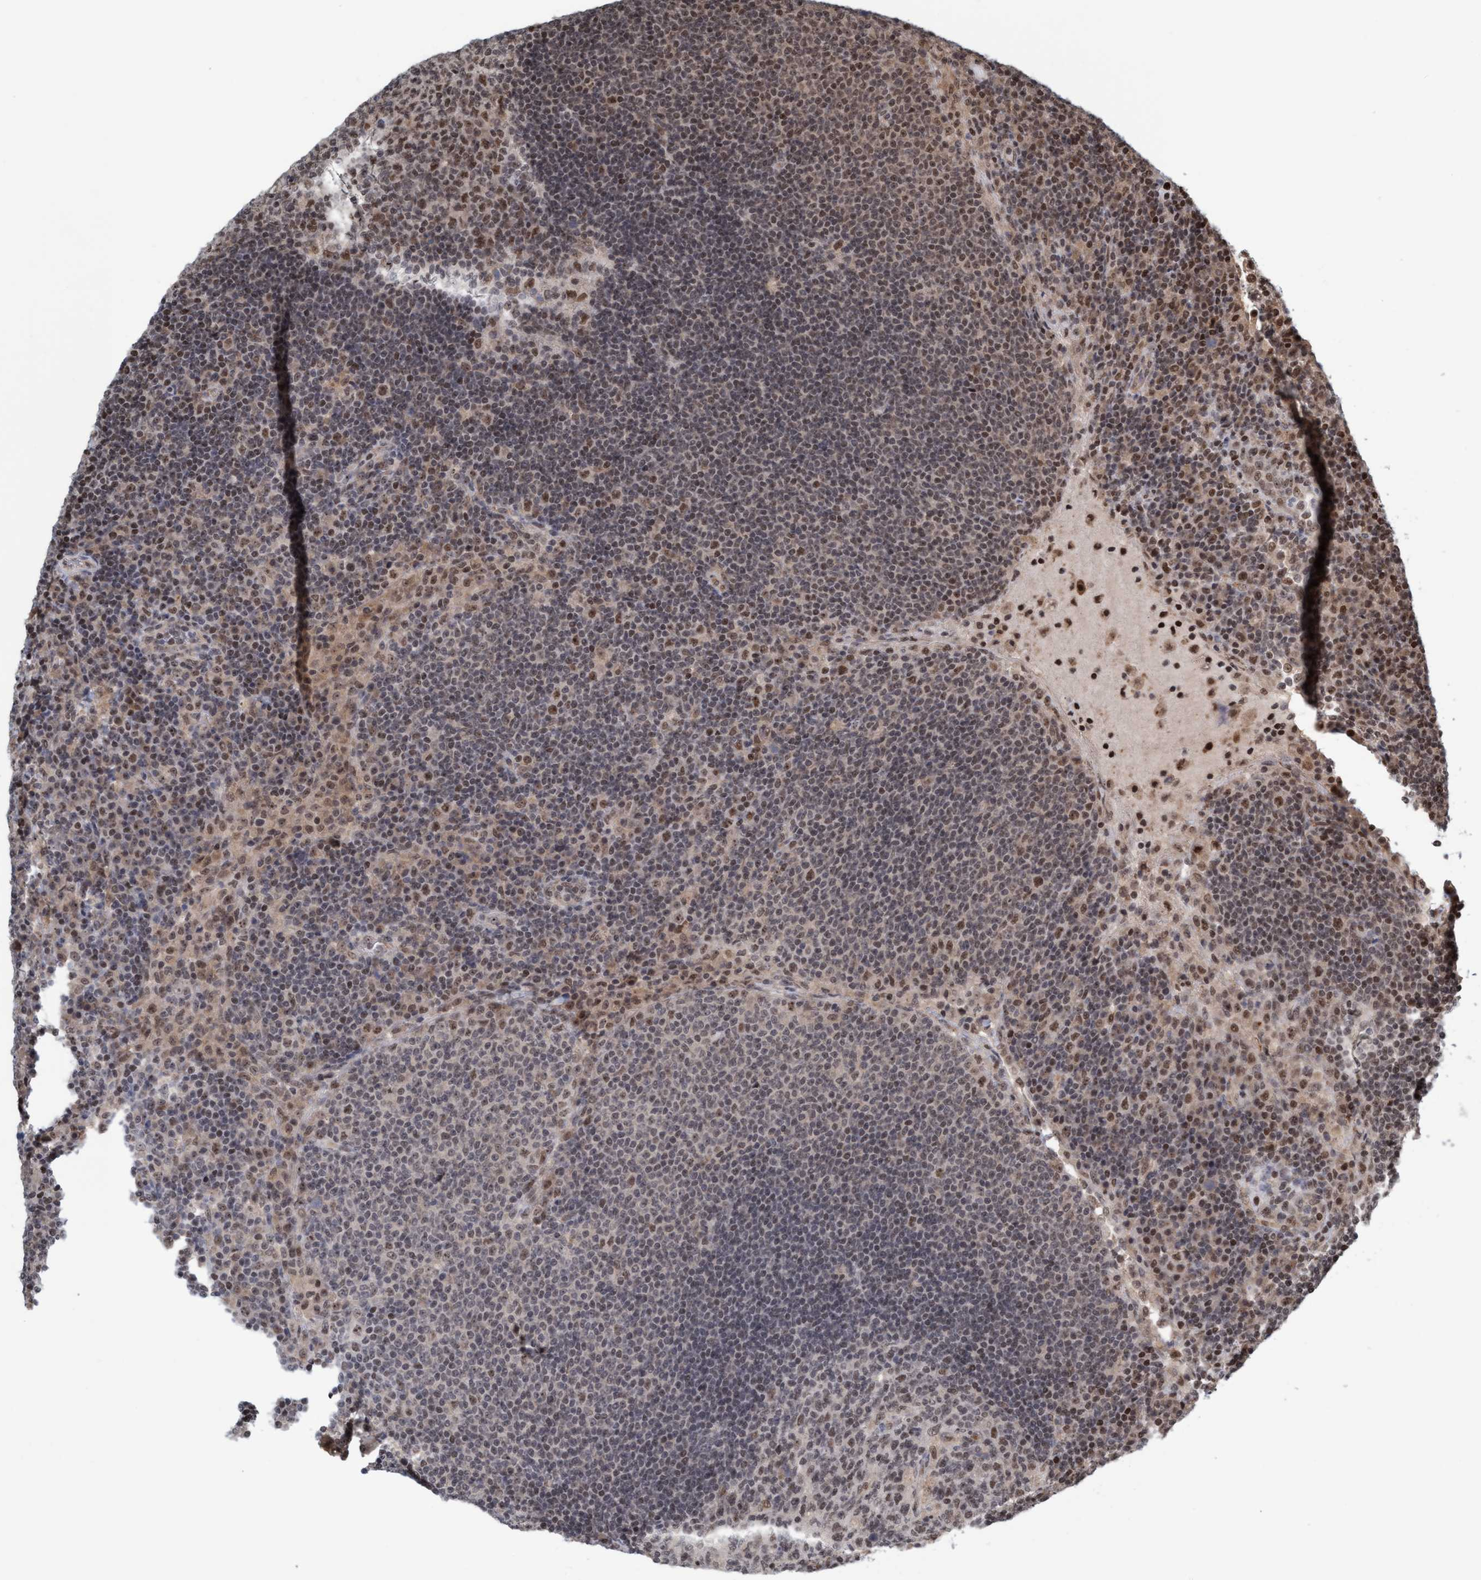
{"staining": {"intensity": "moderate", "quantity": "25%-75%", "location": "nuclear"}, "tissue": "lymph node", "cell_type": "Germinal center cells", "image_type": "normal", "snomed": [{"axis": "morphology", "description": "Normal tissue, NOS"}, {"axis": "topography", "description": "Lymph node"}], "caption": "This is a histology image of IHC staining of benign lymph node, which shows moderate expression in the nuclear of germinal center cells.", "gene": "SMCR8", "patient": {"sex": "female", "age": 53}}